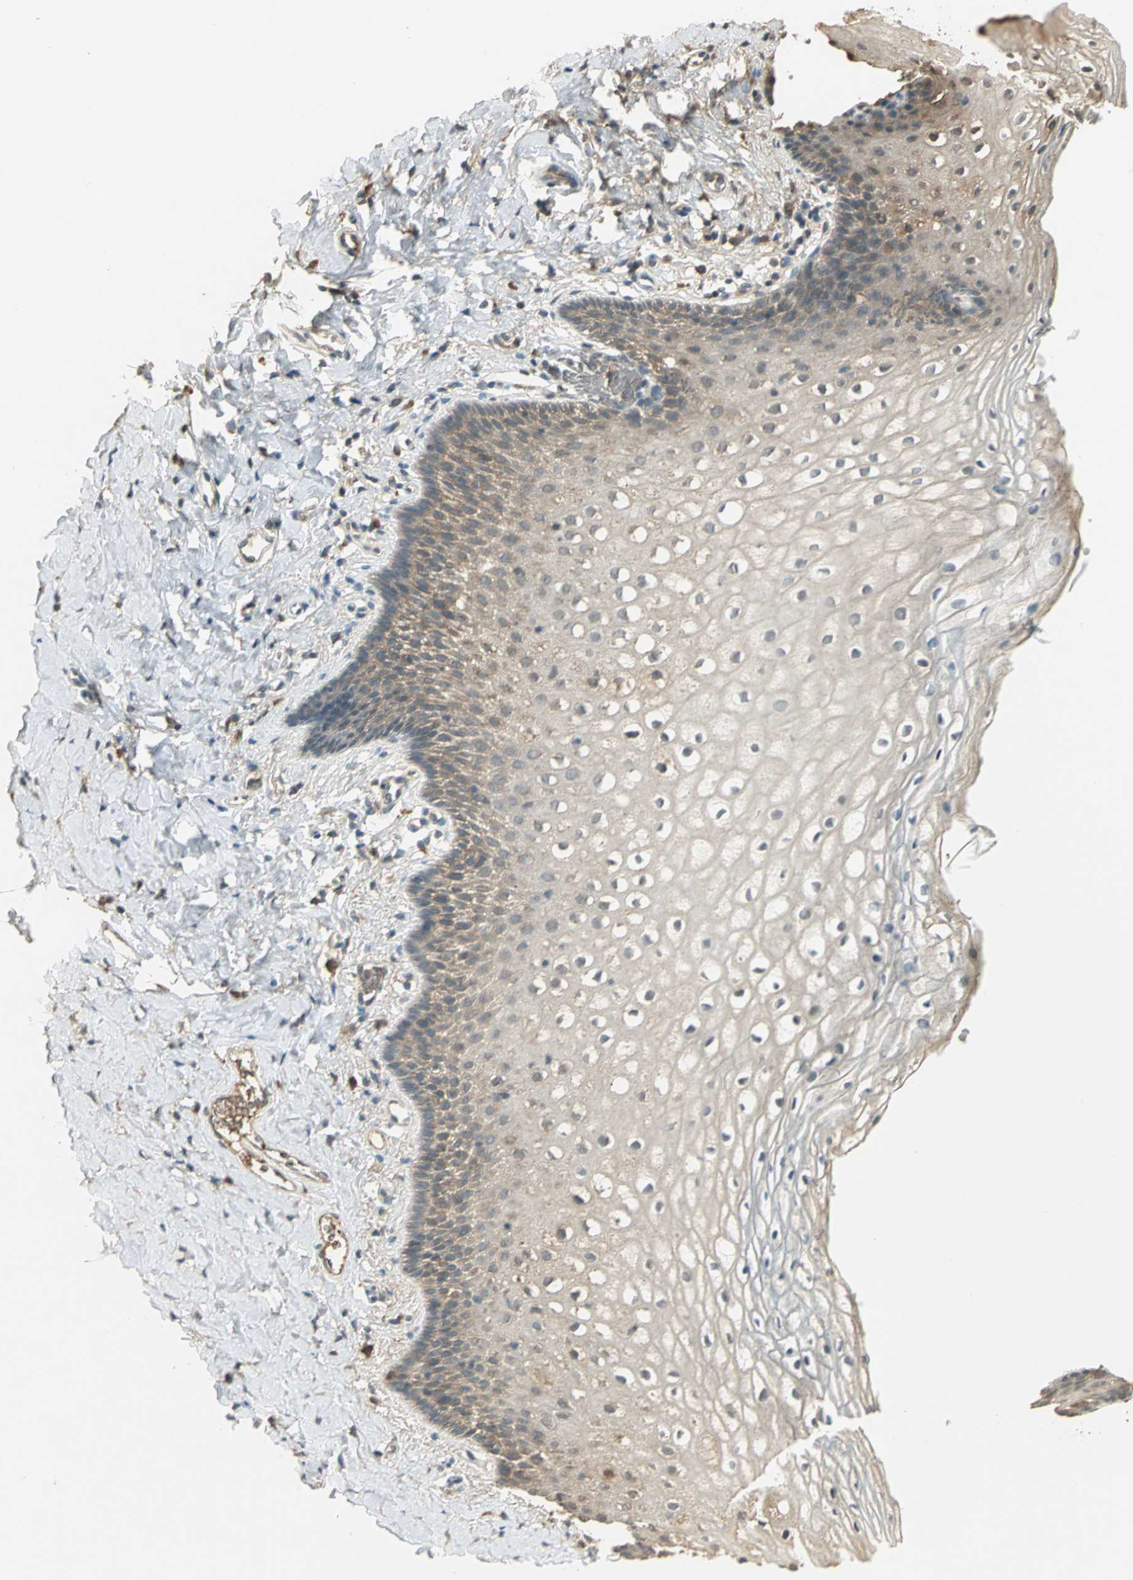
{"staining": {"intensity": "weak", "quantity": "25%-75%", "location": "cytoplasmic/membranous"}, "tissue": "vagina", "cell_type": "Squamous epithelial cells", "image_type": "normal", "snomed": [{"axis": "morphology", "description": "Normal tissue, NOS"}, {"axis": "topography", "description": "Vagina"}], "caption": "Human vagina stained with a brown dye shows weak cytoplasmic/membranous positive positivity in about 25%-75% of squamous epithelial cells.", "gene": "KEAP1", "patient": {"sex": "female", "age": 55}}